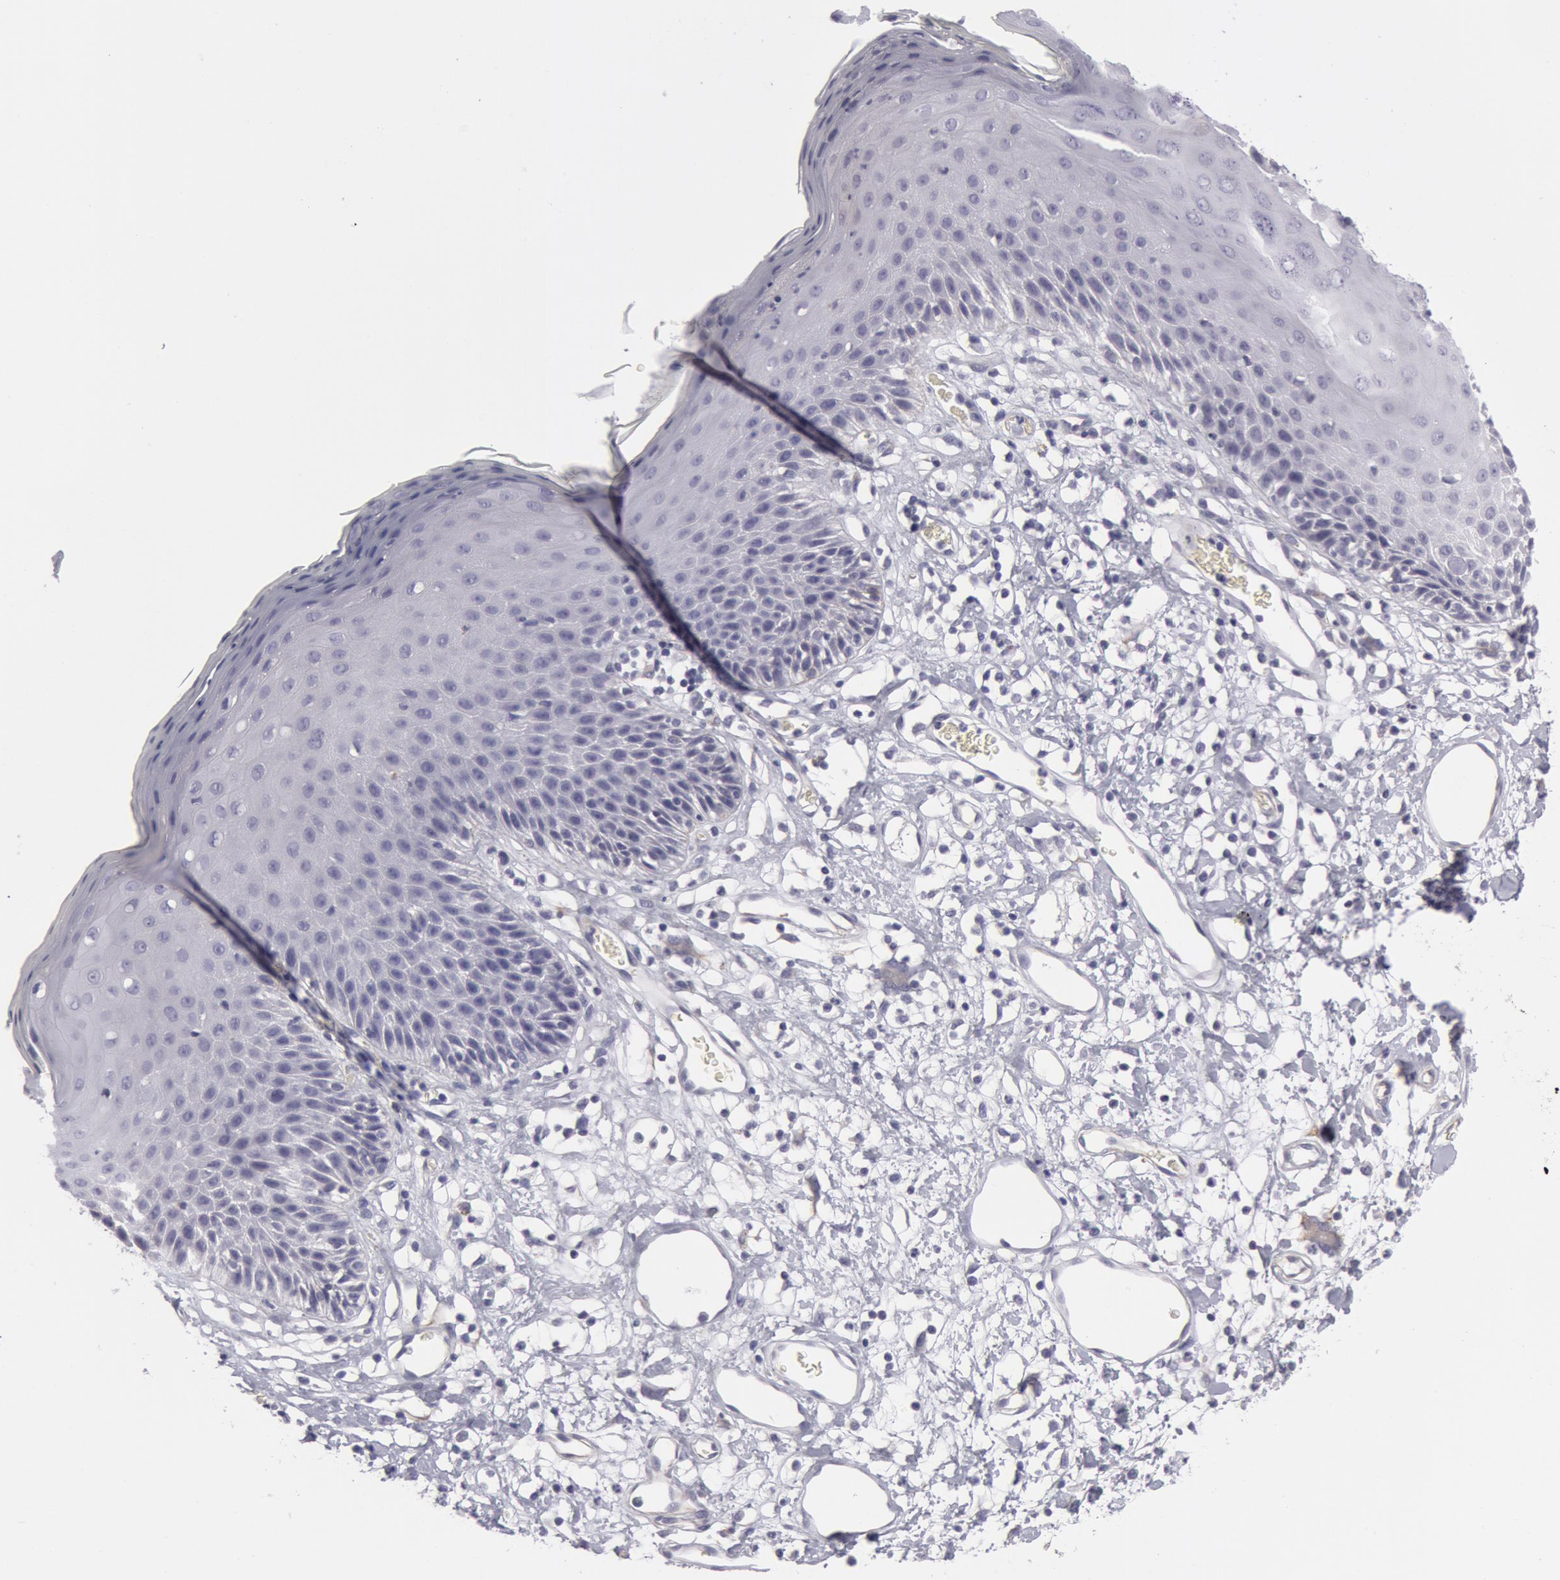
{"staining": {"intensity": "negative", "quantity": "none", "location": "none"}, "tissue": "skin", "cell_type": "Epidermal cells", "image_type": "normal", "snomed": [{"axis": "morphology", "description": "Normal tissue, NOS"}, {"axis": "topography", "description": "Vulva"}, {"axis": "topography", "description": "Peripheral nerve tissue"}], "caption": "IHC micrograph of unremarkable skin stained for a protein (brown), which shows no expression in epidermal cells.", "gene": "SMC1B", "patient": {"sex": "female", "age": 68}}